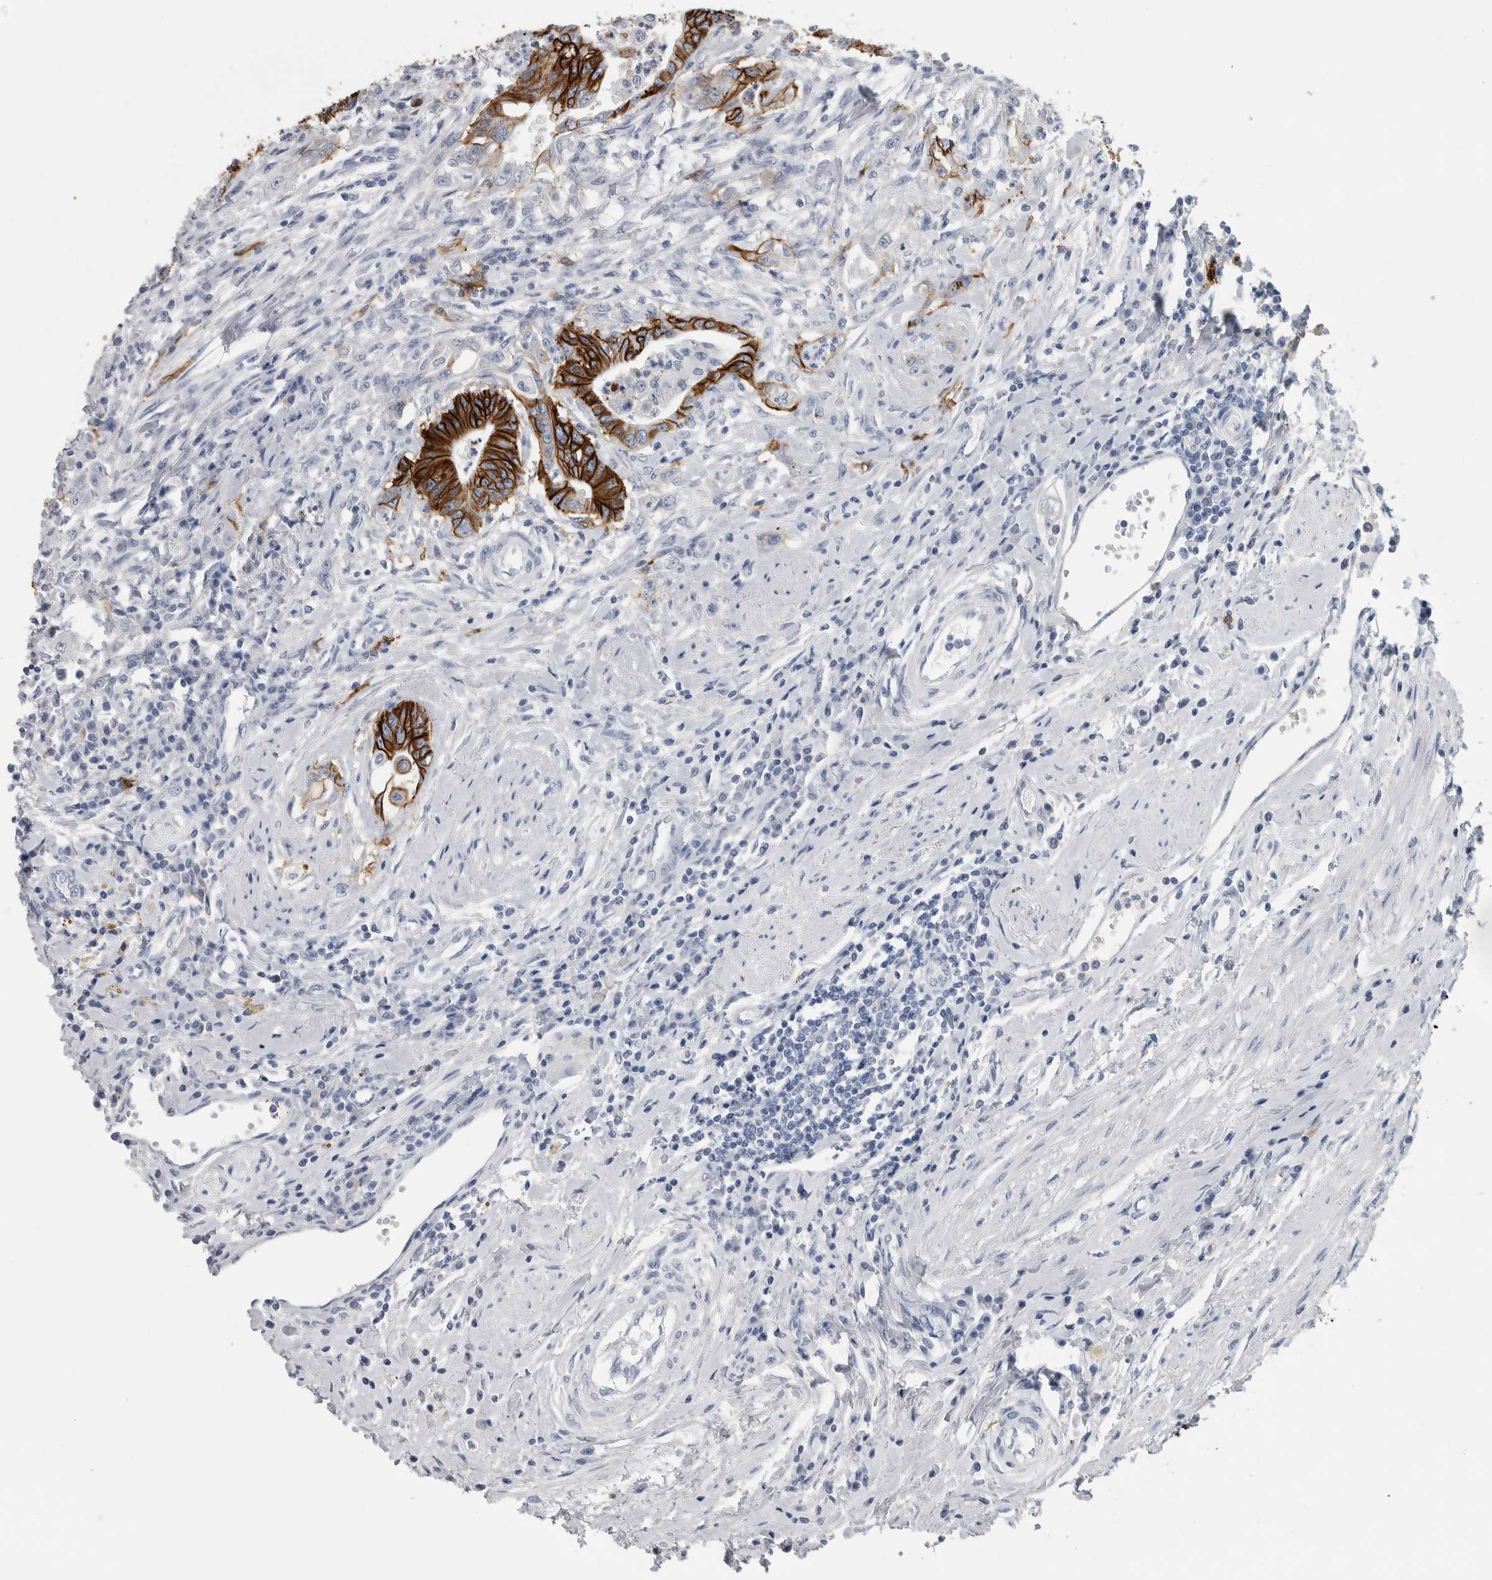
{"staining": {"intensity": "strong", "quantity": ">75%", "location": "cytoplasmic/membranous"}, "tissue": "colorectal cancer", "cell_type": "Tumor cells", "image_type": "cancer", "snomed": [{"axis": "morphology", "description": "Adenoma, NOS"}, {"axis": "morphology", "description": "Adenocarcinoma, NOS"}, {"axis": "topography", "description": "Colon"}], "caption": "Colorectal cancer (adenoma) stained with a brown dye displays strong cytoplasmic/membranous positive expression in about >75% of tumor cells.", "gene": "CDH17", "patient": {"sex": "male", "age": 79}}